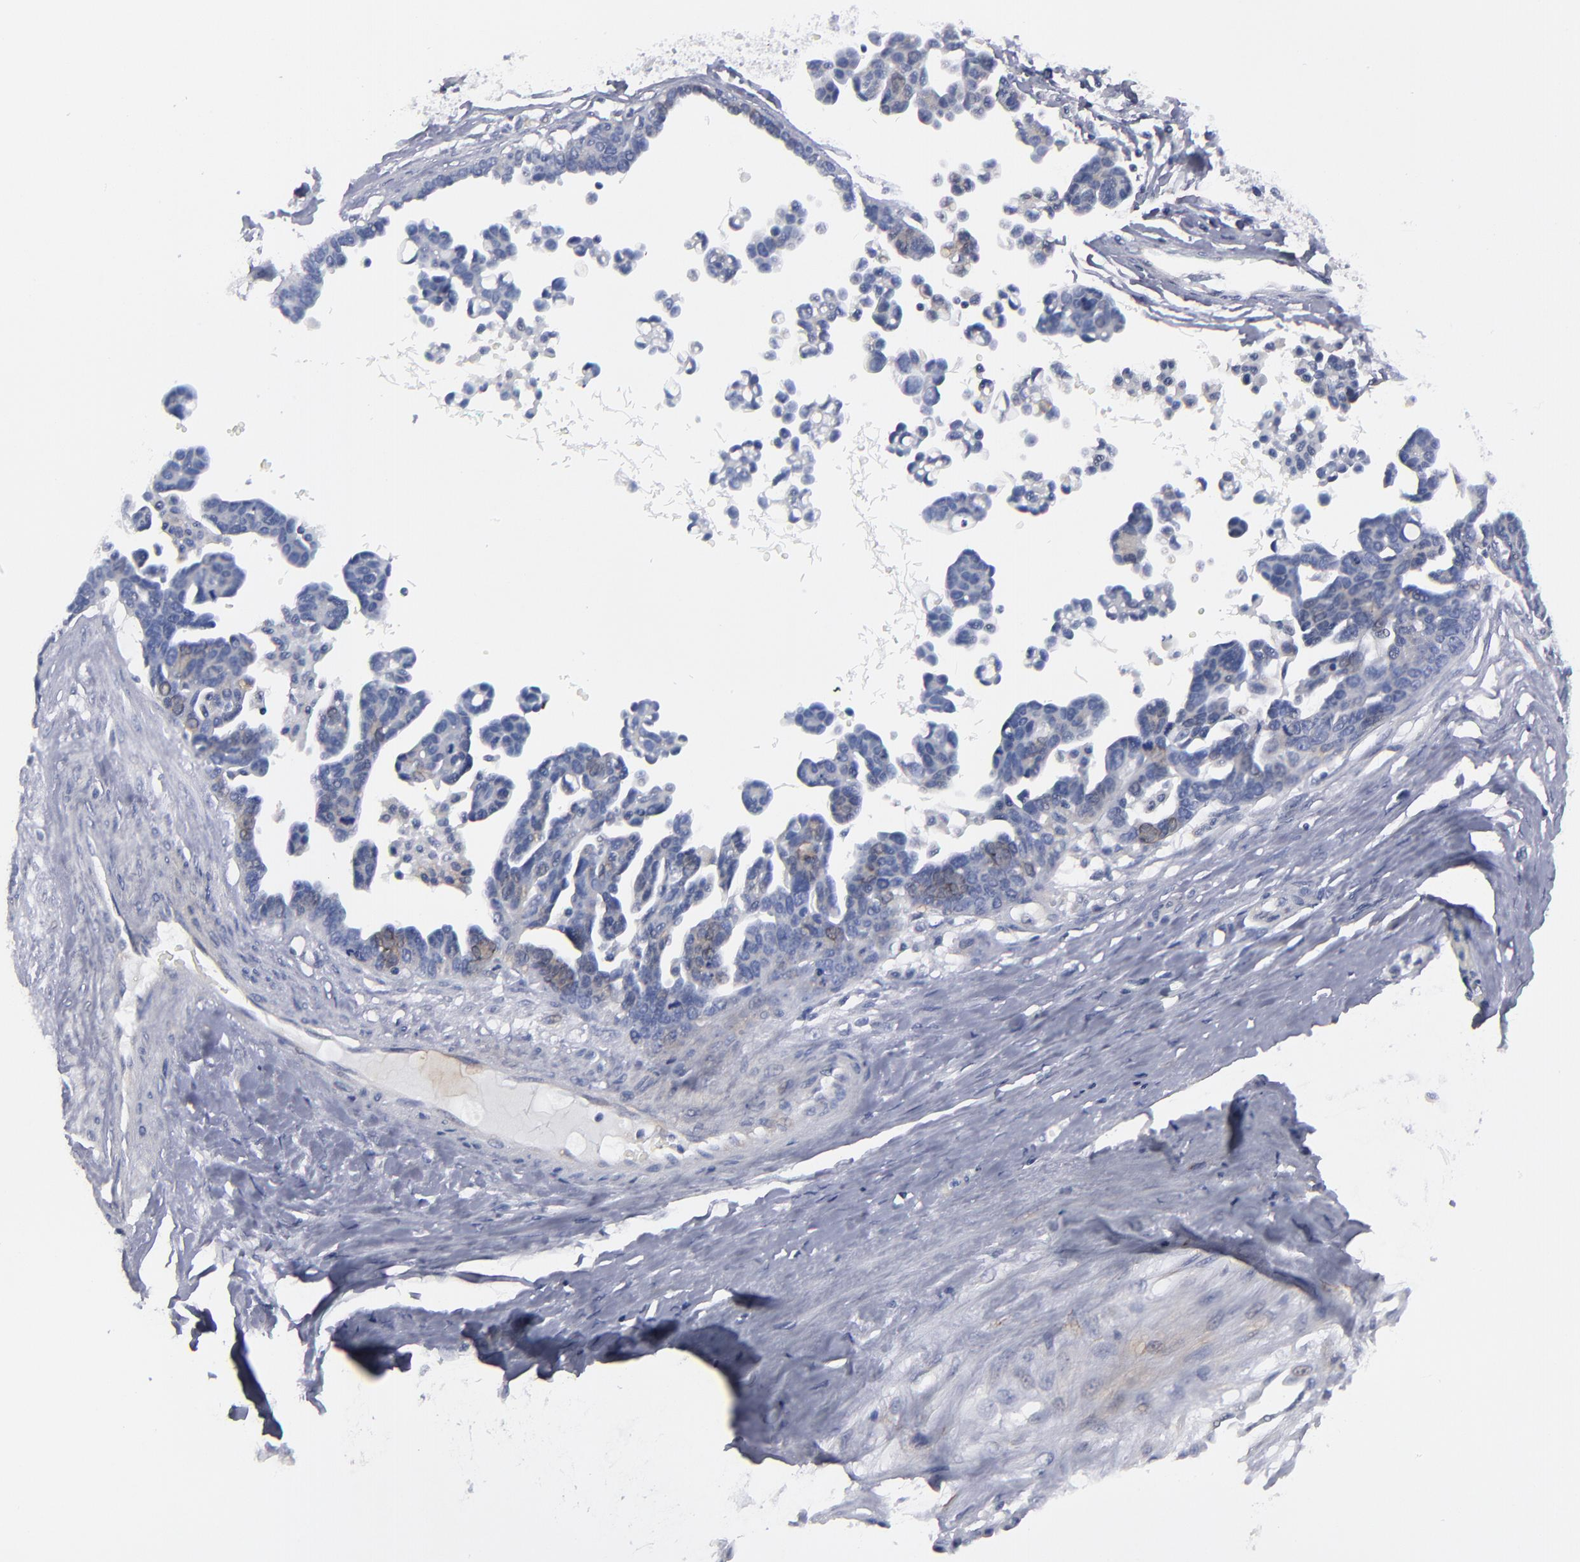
{"staining": {"intensity": "weak", "quantity": "<25%", "location": "cytoplasmic/membranous"}, "tissue": "ovarian cancer", "cell_type": "Tumor cells", "image_type": "cancer", "snomed": [{"axis": "morphology", "description": "Cystadenocarcinoma, serous, NOS"}, {"axis": "topography", "description": "Ovary"}], "caption": "Protein analysis of ovarian serous cystadenocarcinoma displays no significant positivity in tumor cells.", "gene": "CADM3", "patient": {"sex": "female", "age": 54}}